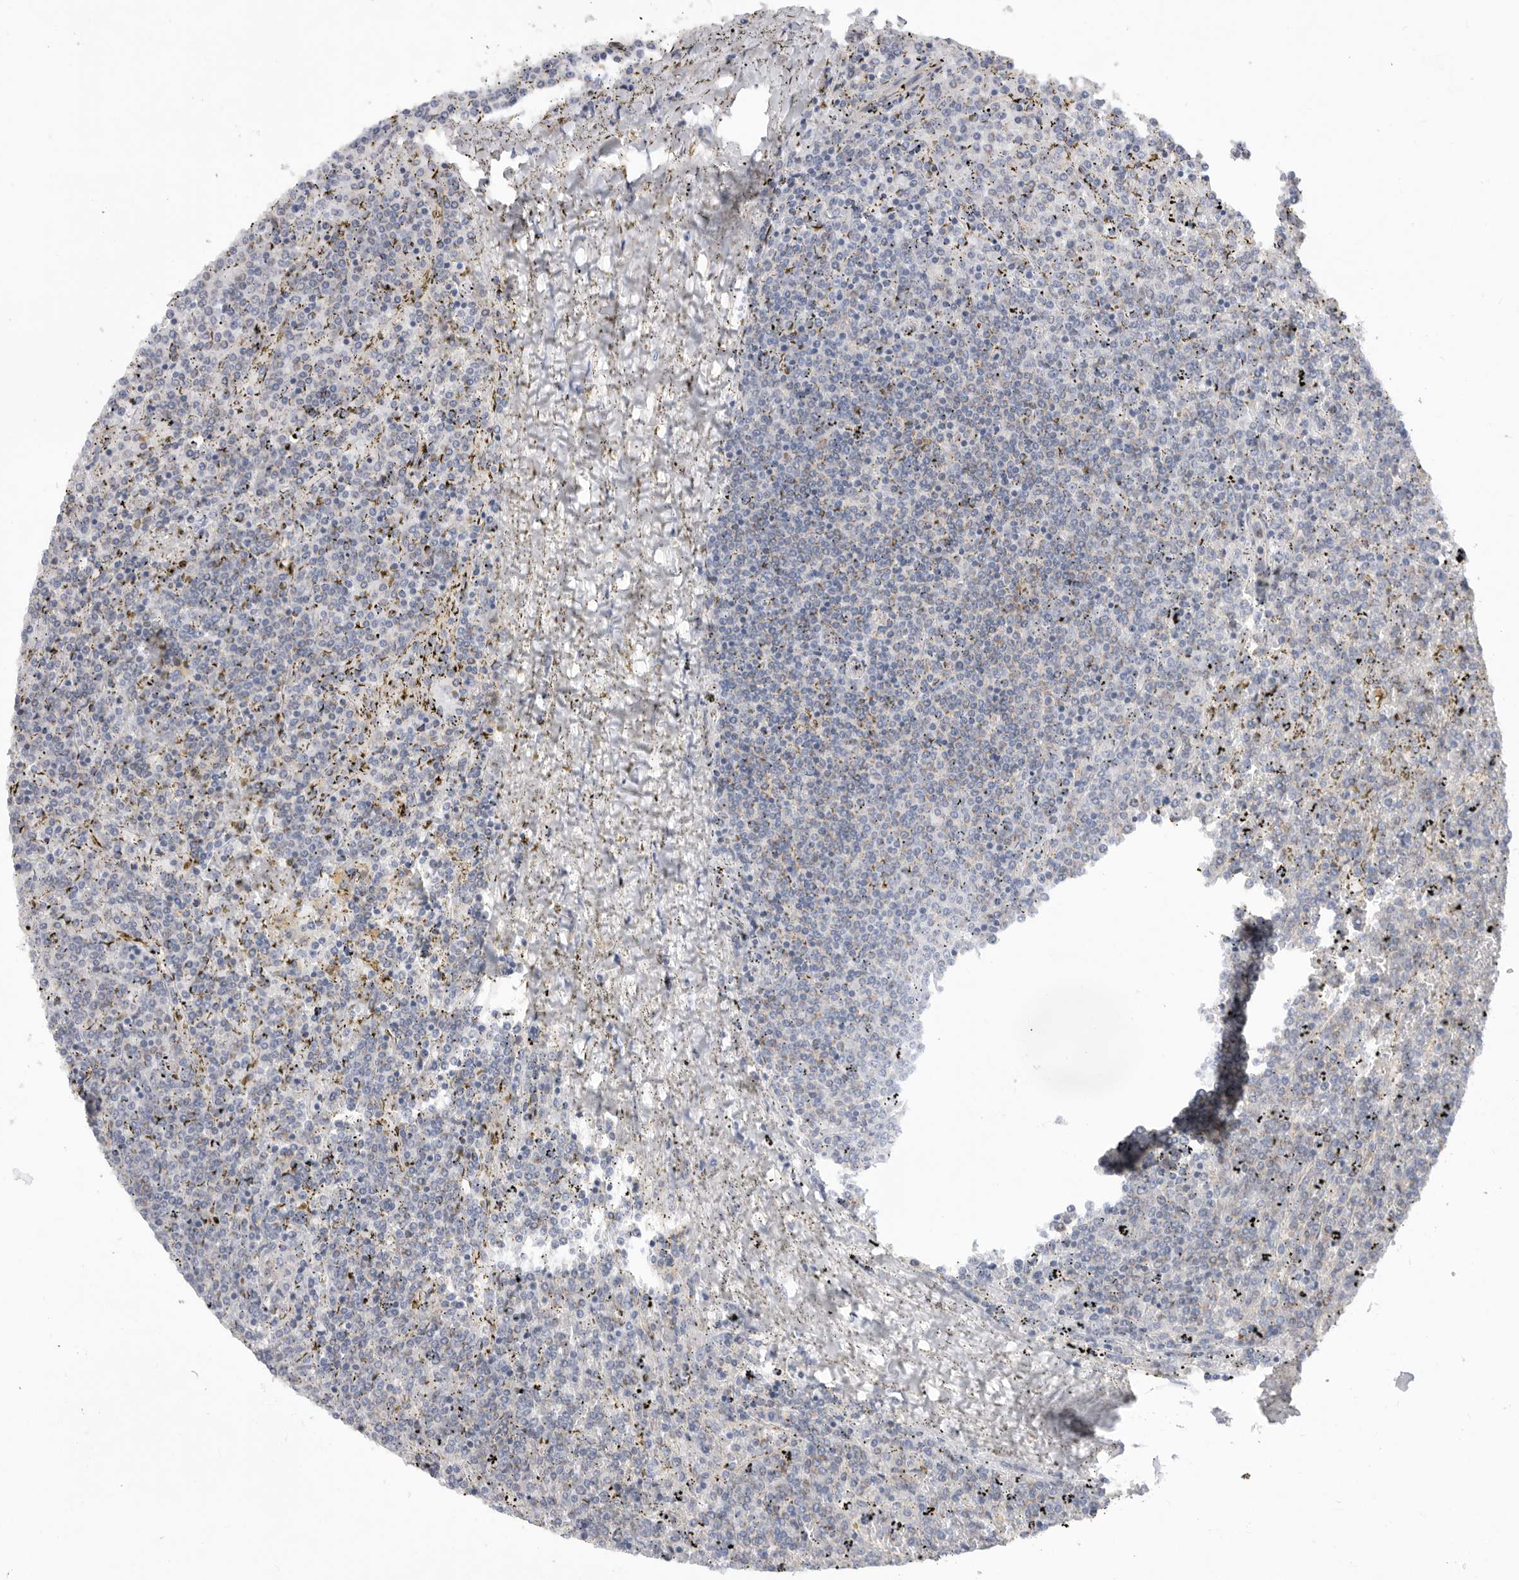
{"staining": {"intensity": "negative", "quantity": "none", "location": "none"}, "tissue": "lymphoma", "cell_type": "Tumor cells", "image_type": "cancer", "snomed": [{"axis": "morphology", "description": "Malignant lymphoma, non-Hodgkin's type, Low grade"}, {"axis": "topography", "description": "Spleen"}], "caption": "Tumor cells show no significant protein expression in low-grade malignant lymphoma, non-Hodgkin's type.", "gene": "MTFR1L", "patient": {"sex": "female", "age": 19}}